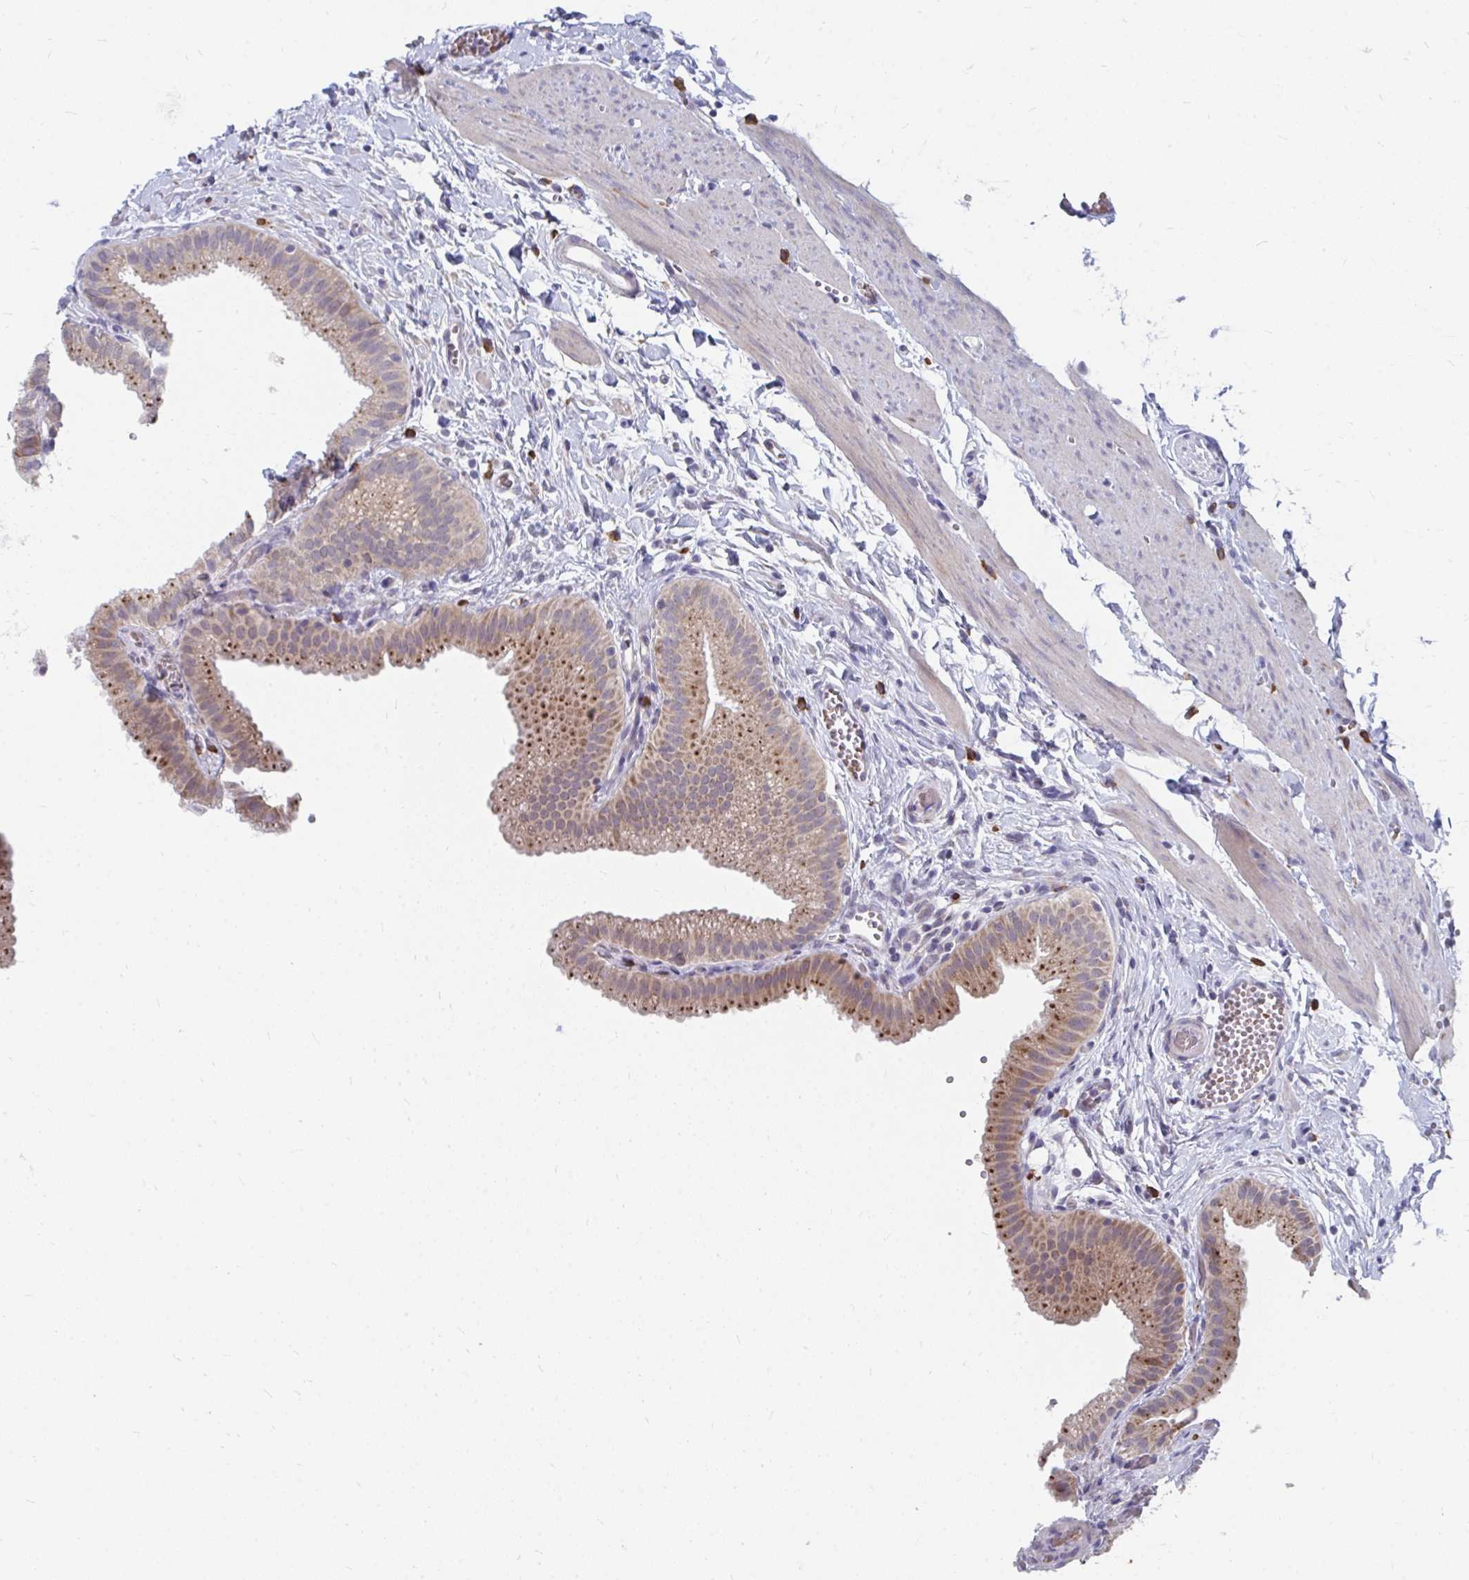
{"staining": {"intensity": "moderate", "quantity": ">75%", "location": "cytoplasmic/membranous"}, "tissue": "gallbladder", "cell_type": "Glandular cells", "image_type": "normal", "snomed": [{"axis": "morphology", "description": "Normal tissue, NOS"}, {"axis": "topography", "description": "Gallbladder"}], "caption": "Protein expression analysis of normal gallbladder shows moderate cytoplasmic/membranous staining in about >75% of glandular cells. (IHC, brightfield microscopy, high magnification).", "gene": "PABIR3", "patient": {"sex": "female", "age": 63}}